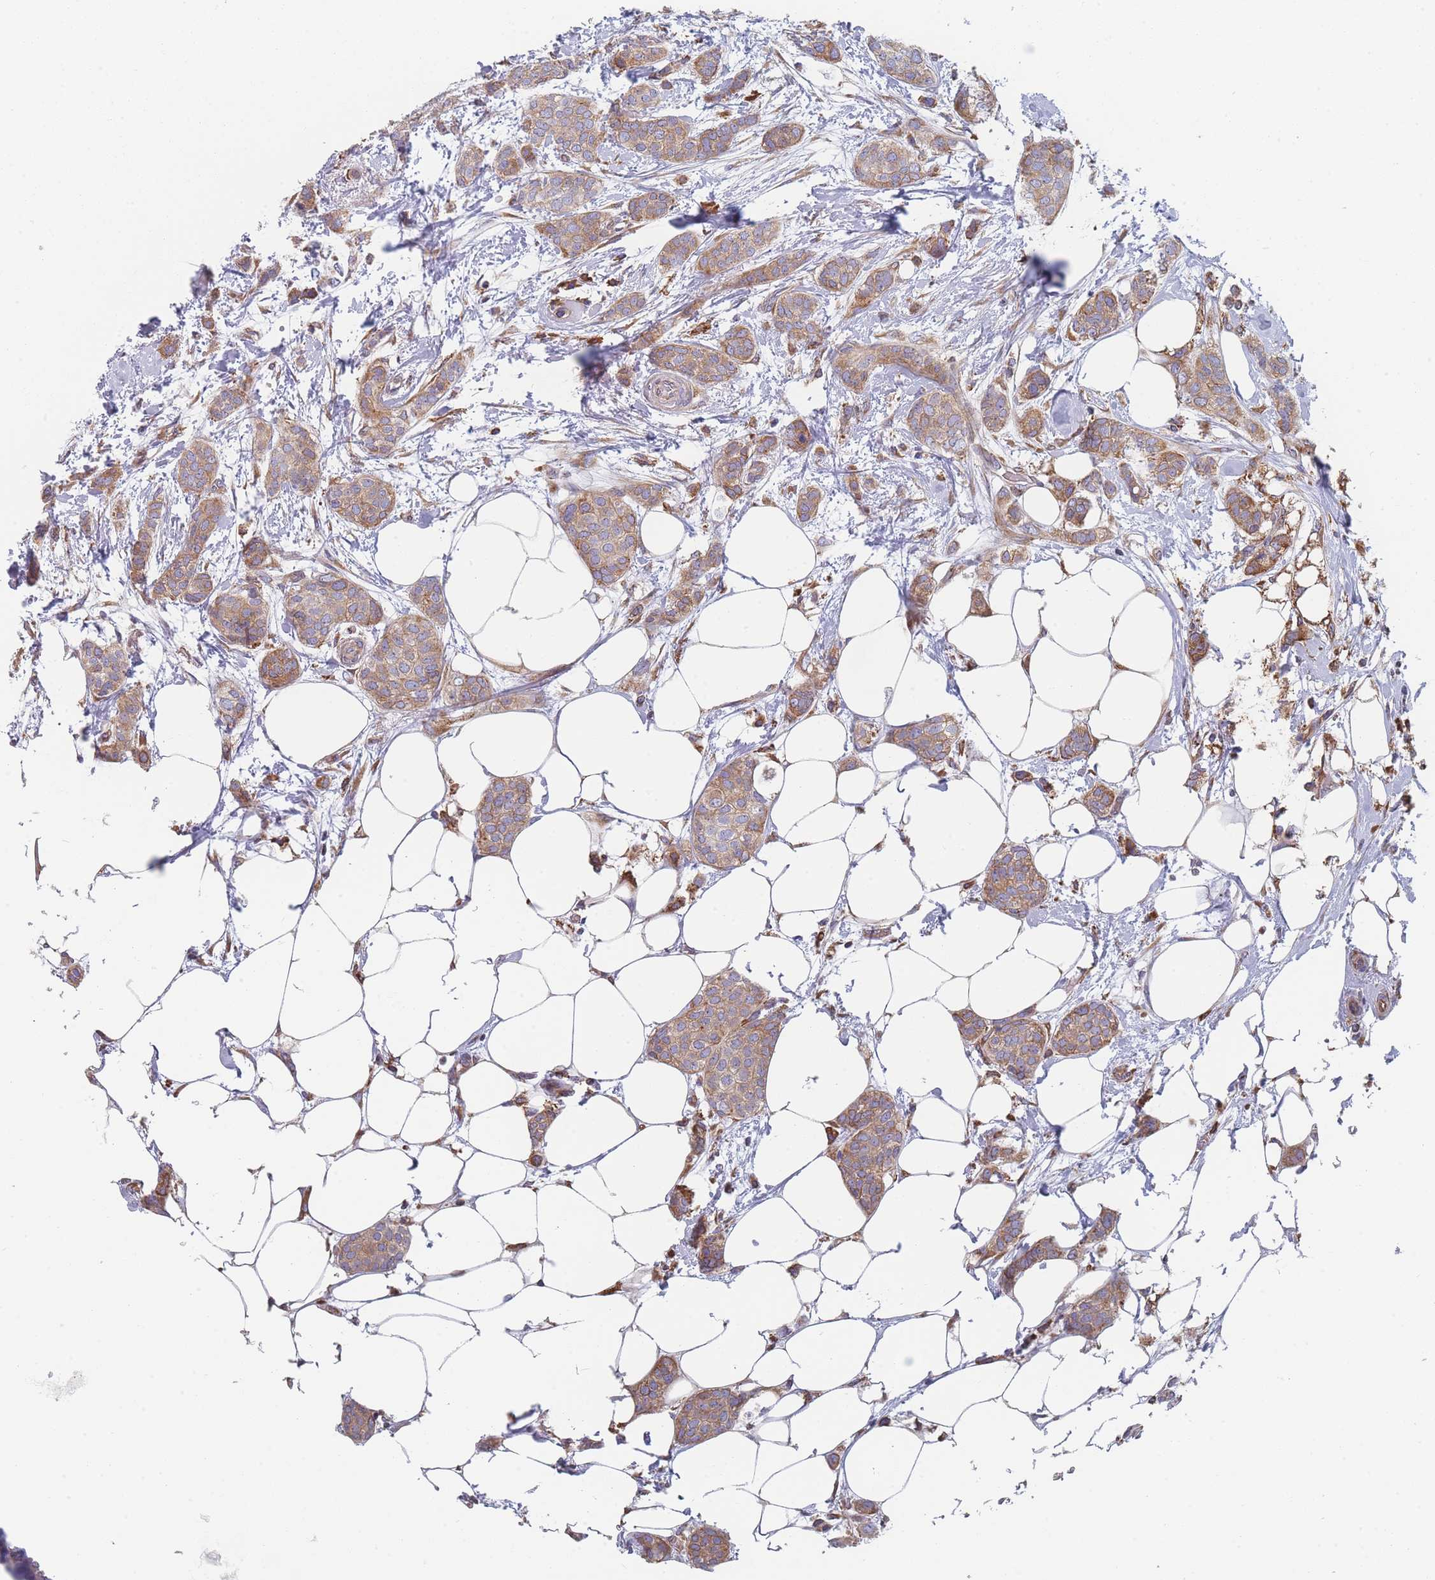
{"staining": {"intensity": "moderate", "quantity": ">75%", "location": "cytoplasmic/membranous"}, "tissue": "breast cancer", "cell_type": "Tumor cells", "image_type": "cancer", "snomed": [{"axis": "morphology", "description": "Duct carcinoma"}, {"axis": "topography", "description": "Breast"}], "caption": "Brown immunohistochemical staining in human intraductal carcinoma (breast) exhibits moderate cytoplasmic/membranous expression in about >75% of tumor cells.", "gene": "OR7C2", "patient": {"sex": "female", "age": 72}}